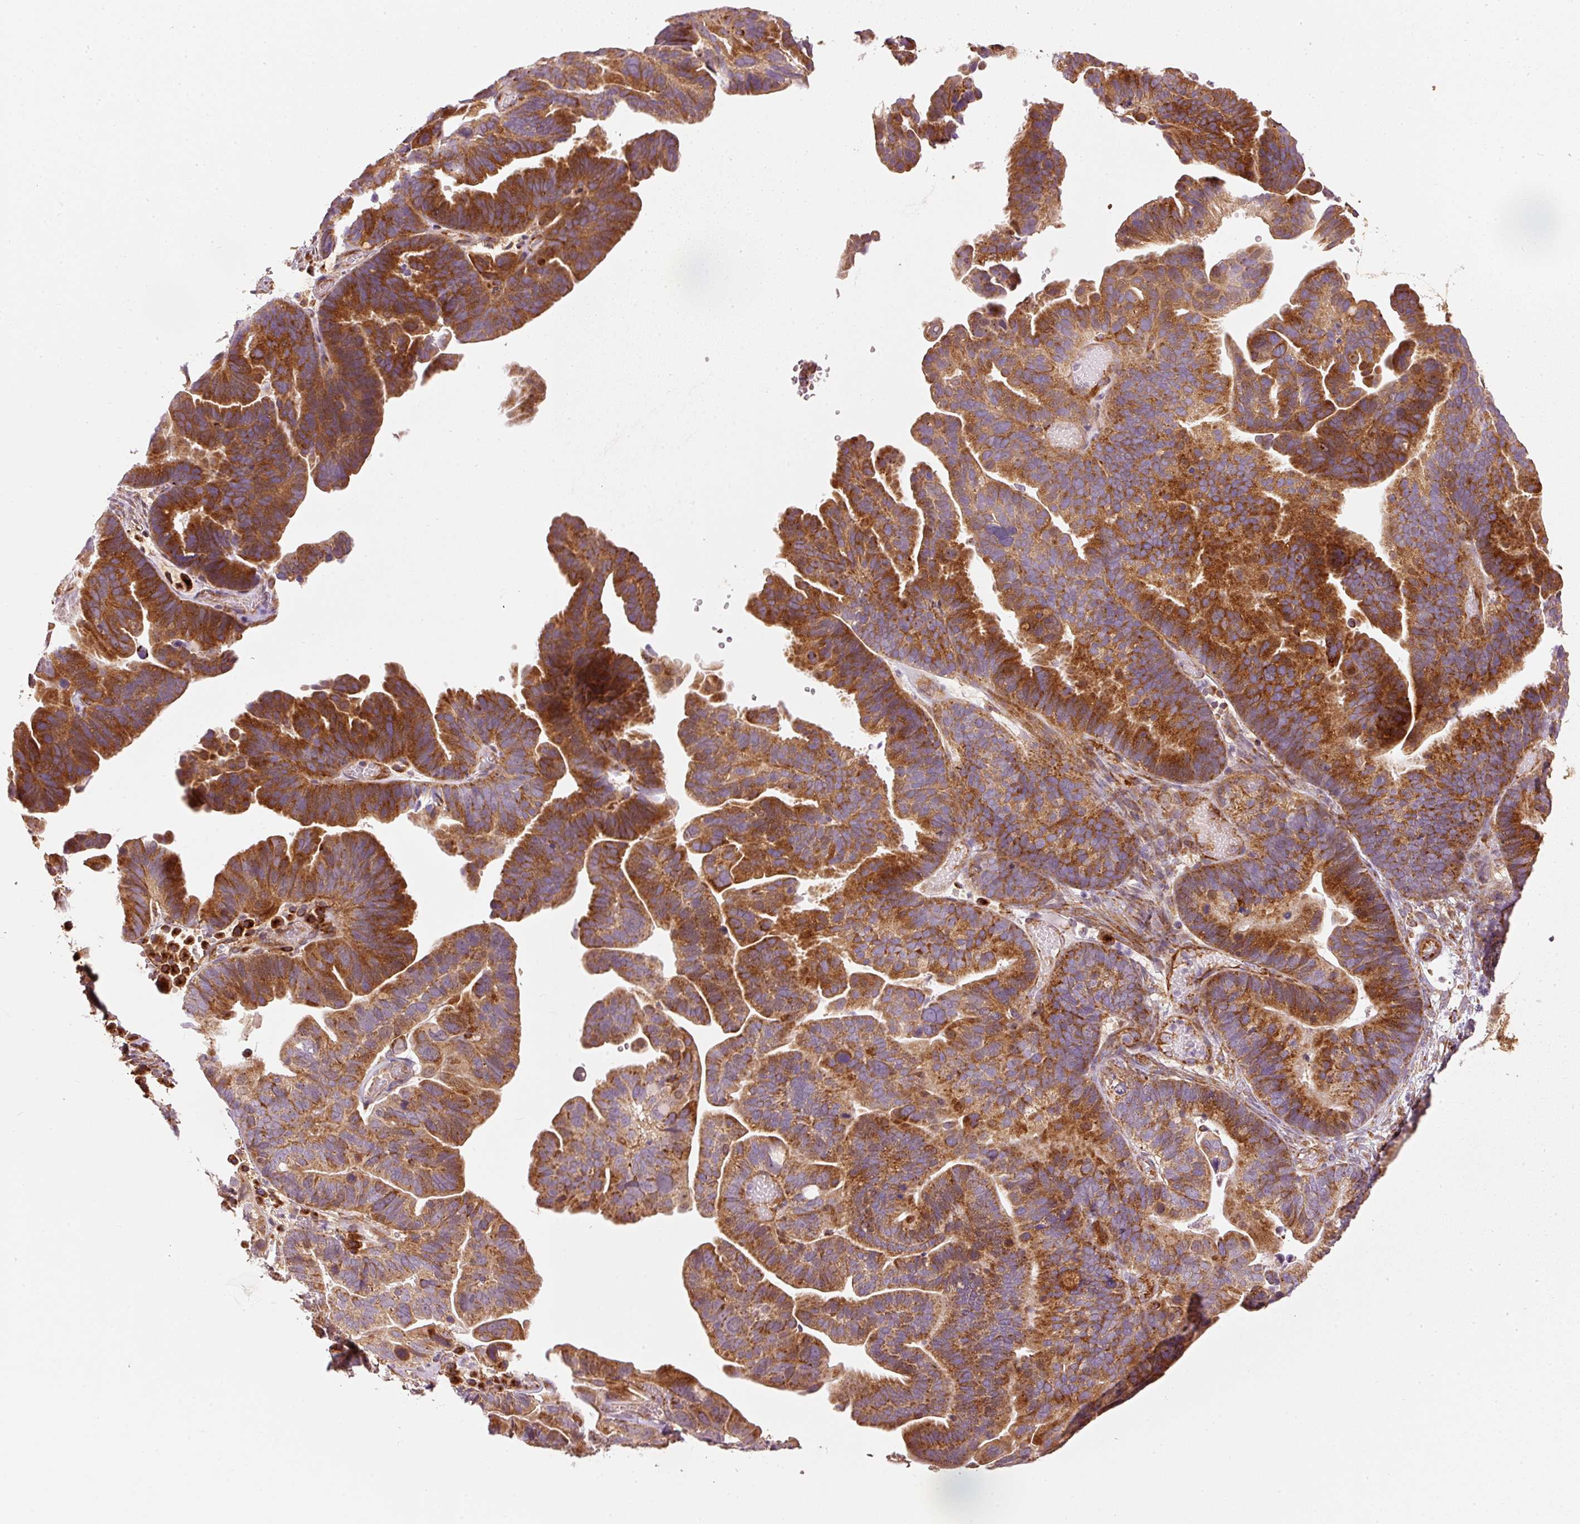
{"staining": {"intensity": "strong", "quantity": ">75%", "location": "cytoplasmic/membranous"}, "tissue": "ovarian cancer", "cell_type": "Tumor cells", "image_type": "cancer", "snomed": [{"axis": "morphology", "description": "Cystadenocarcinoma, serous, NOS"}, {"axis": "topography", "description": "Ovary"}], "caption": "A brown stain shows strong cytoplasmic/membranous expression of a protein in ovarian serous cystadenocarcinoma tumor cells. (IHC, brightfield microscopy, high magnification).", "gene": "MTHFD1L", "patient": {"sex": "female", "age": 56}}